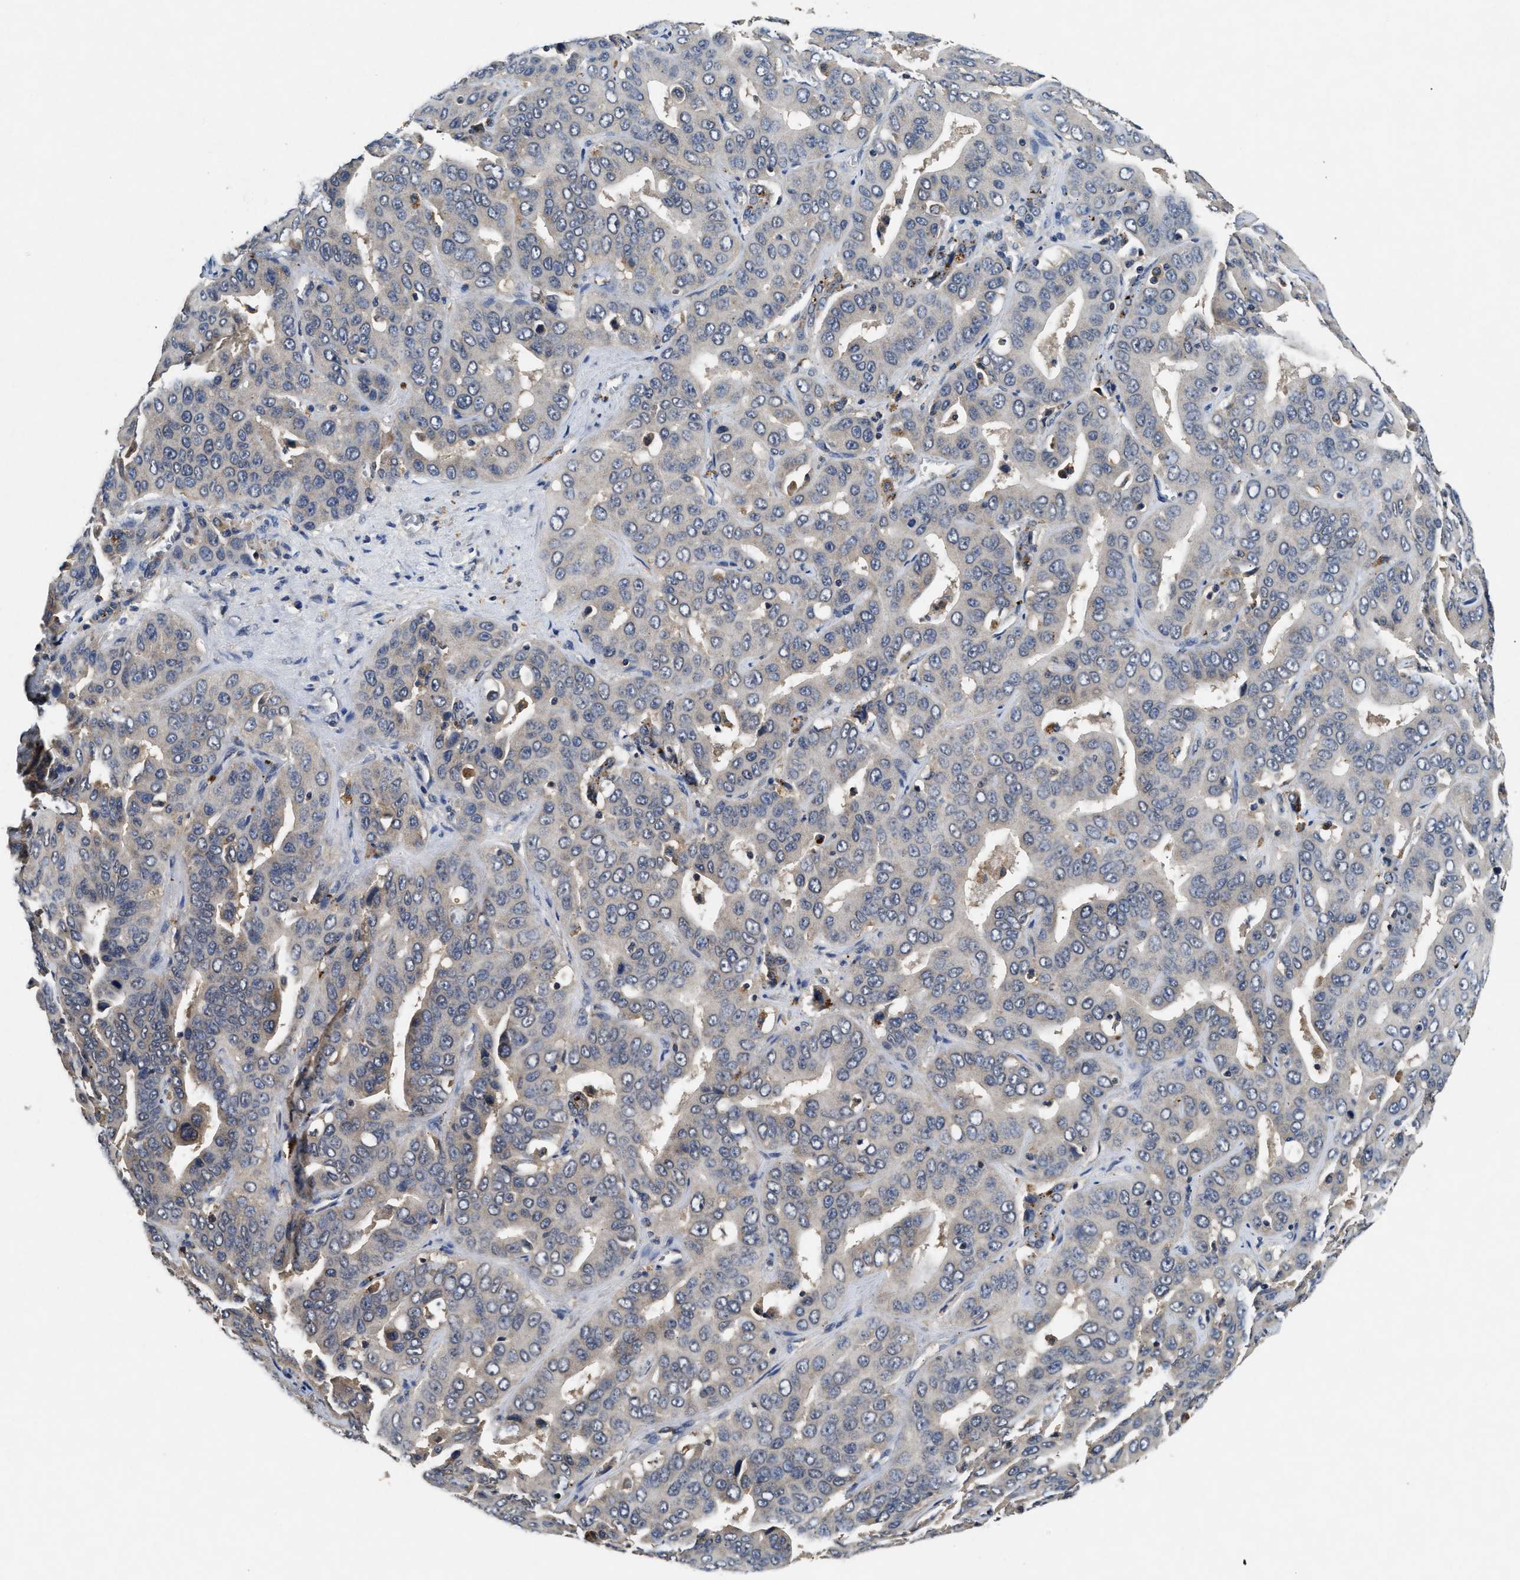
{"staining": {"intensity": "weak", "quantity": "<25%", "location": "cytoplasmic/membranous"}, "tissue": "liver cancer", "cell_type": "Tumor cells", "image_type": "cancer", "snomed": [{"axis": "morphology", "description": "Cholangiocarcinoma"}, {"axis": "topography", "description": "Liver"}], "caption": "Immunohistochemical staining of human liver cancer shows no significant staining in tumor cells. (DAB immunohistochemistry with hematoxylin counter stain).", "gene": "PDAP1", "patient": {"sex": "female", "age": 52}}